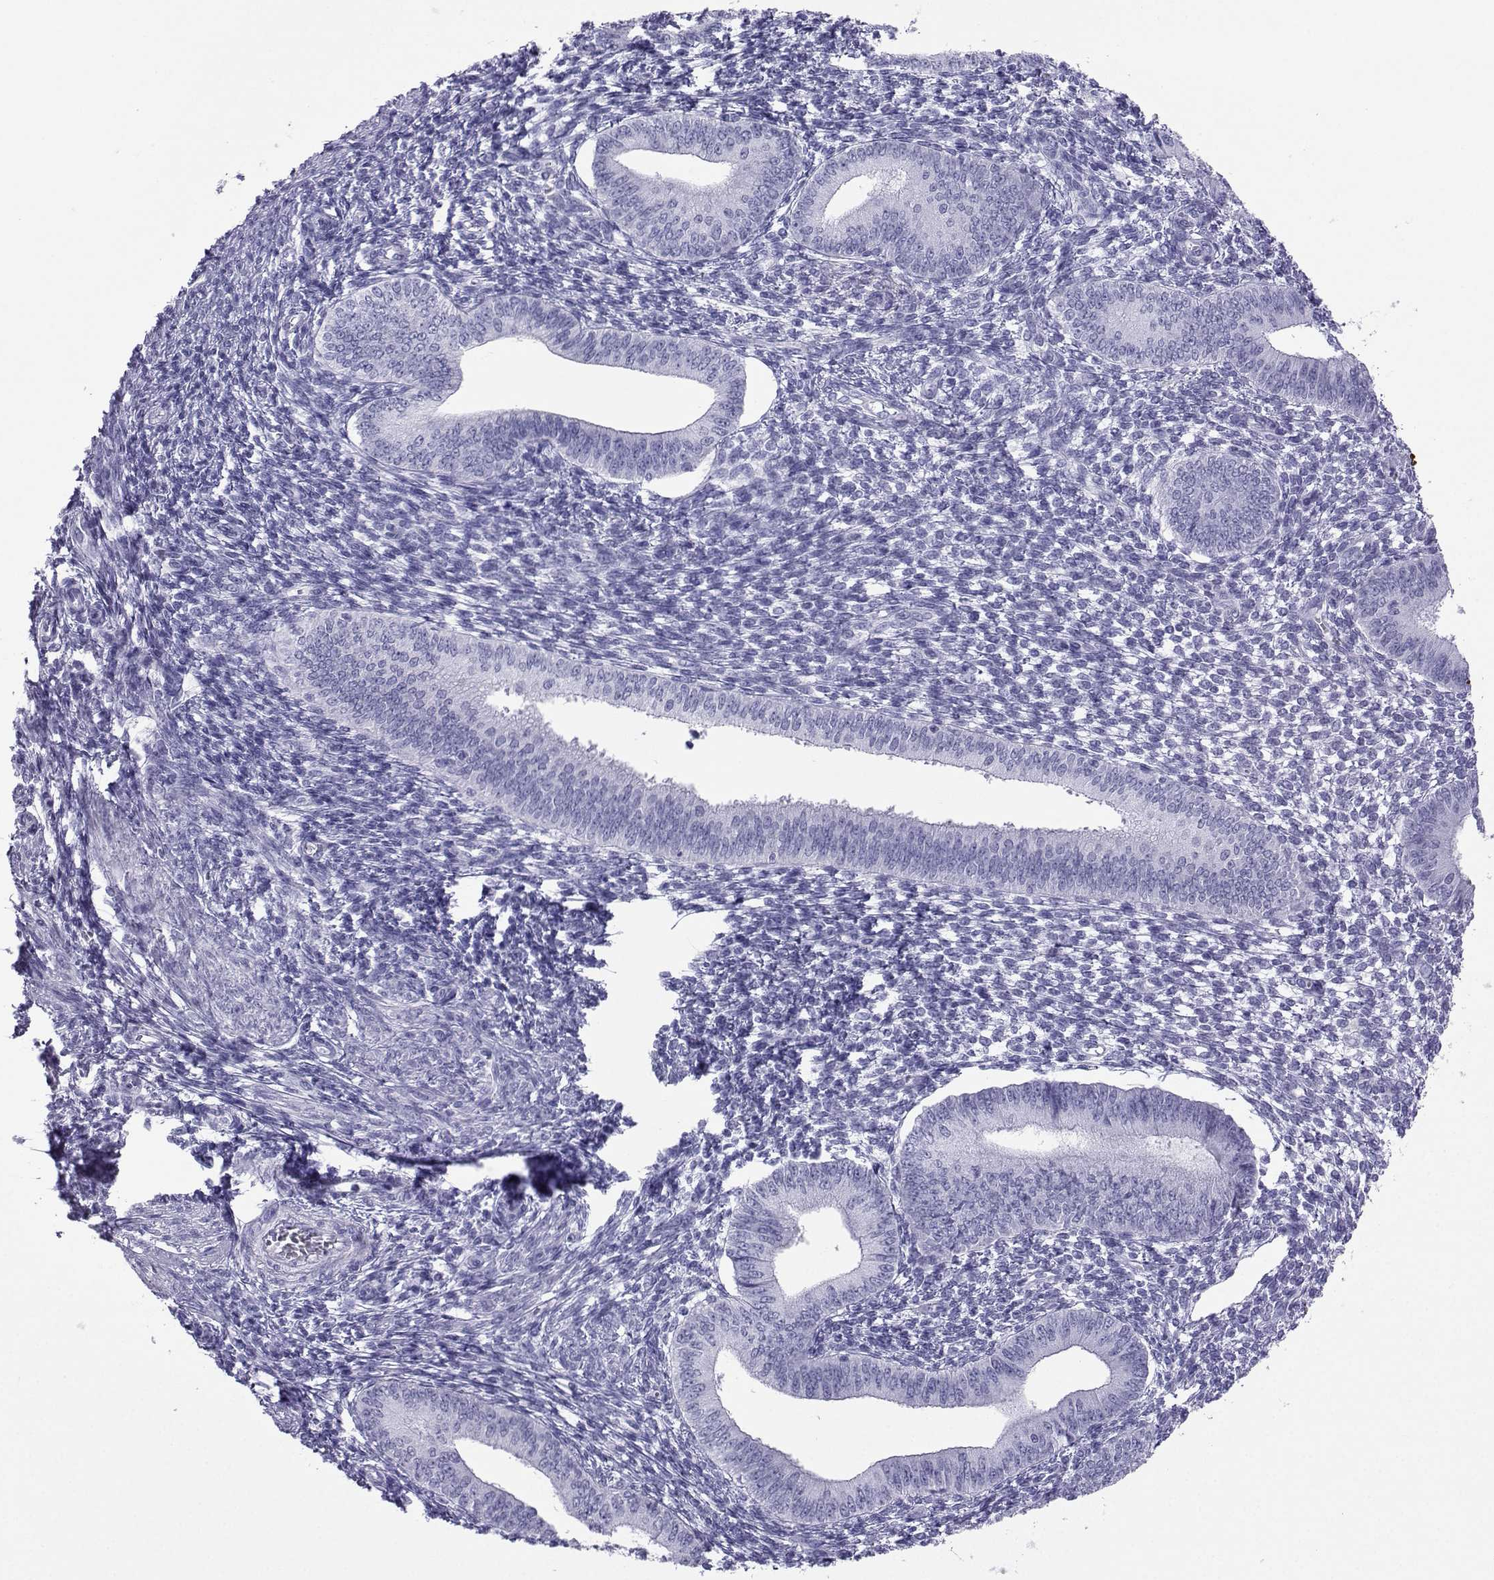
{"staining": {"intensity": "negative", "quantity": "none", "location": "none"}, "tissue": "endometrium", "cell_type": "Cells in endometrial stroma", "image_type": "normal", "snomed": [{"axis": "morphology", "description": "Normal tissue, NOS"}, {"axis": "topography", "description": "Endometrium"}], "caption": "IHC of unremarkable endometrium demonstrates no expression in cells in endometrial stroma.", "gene": "LORICRIN", "patient": {"sex": "female", "age": 42}}